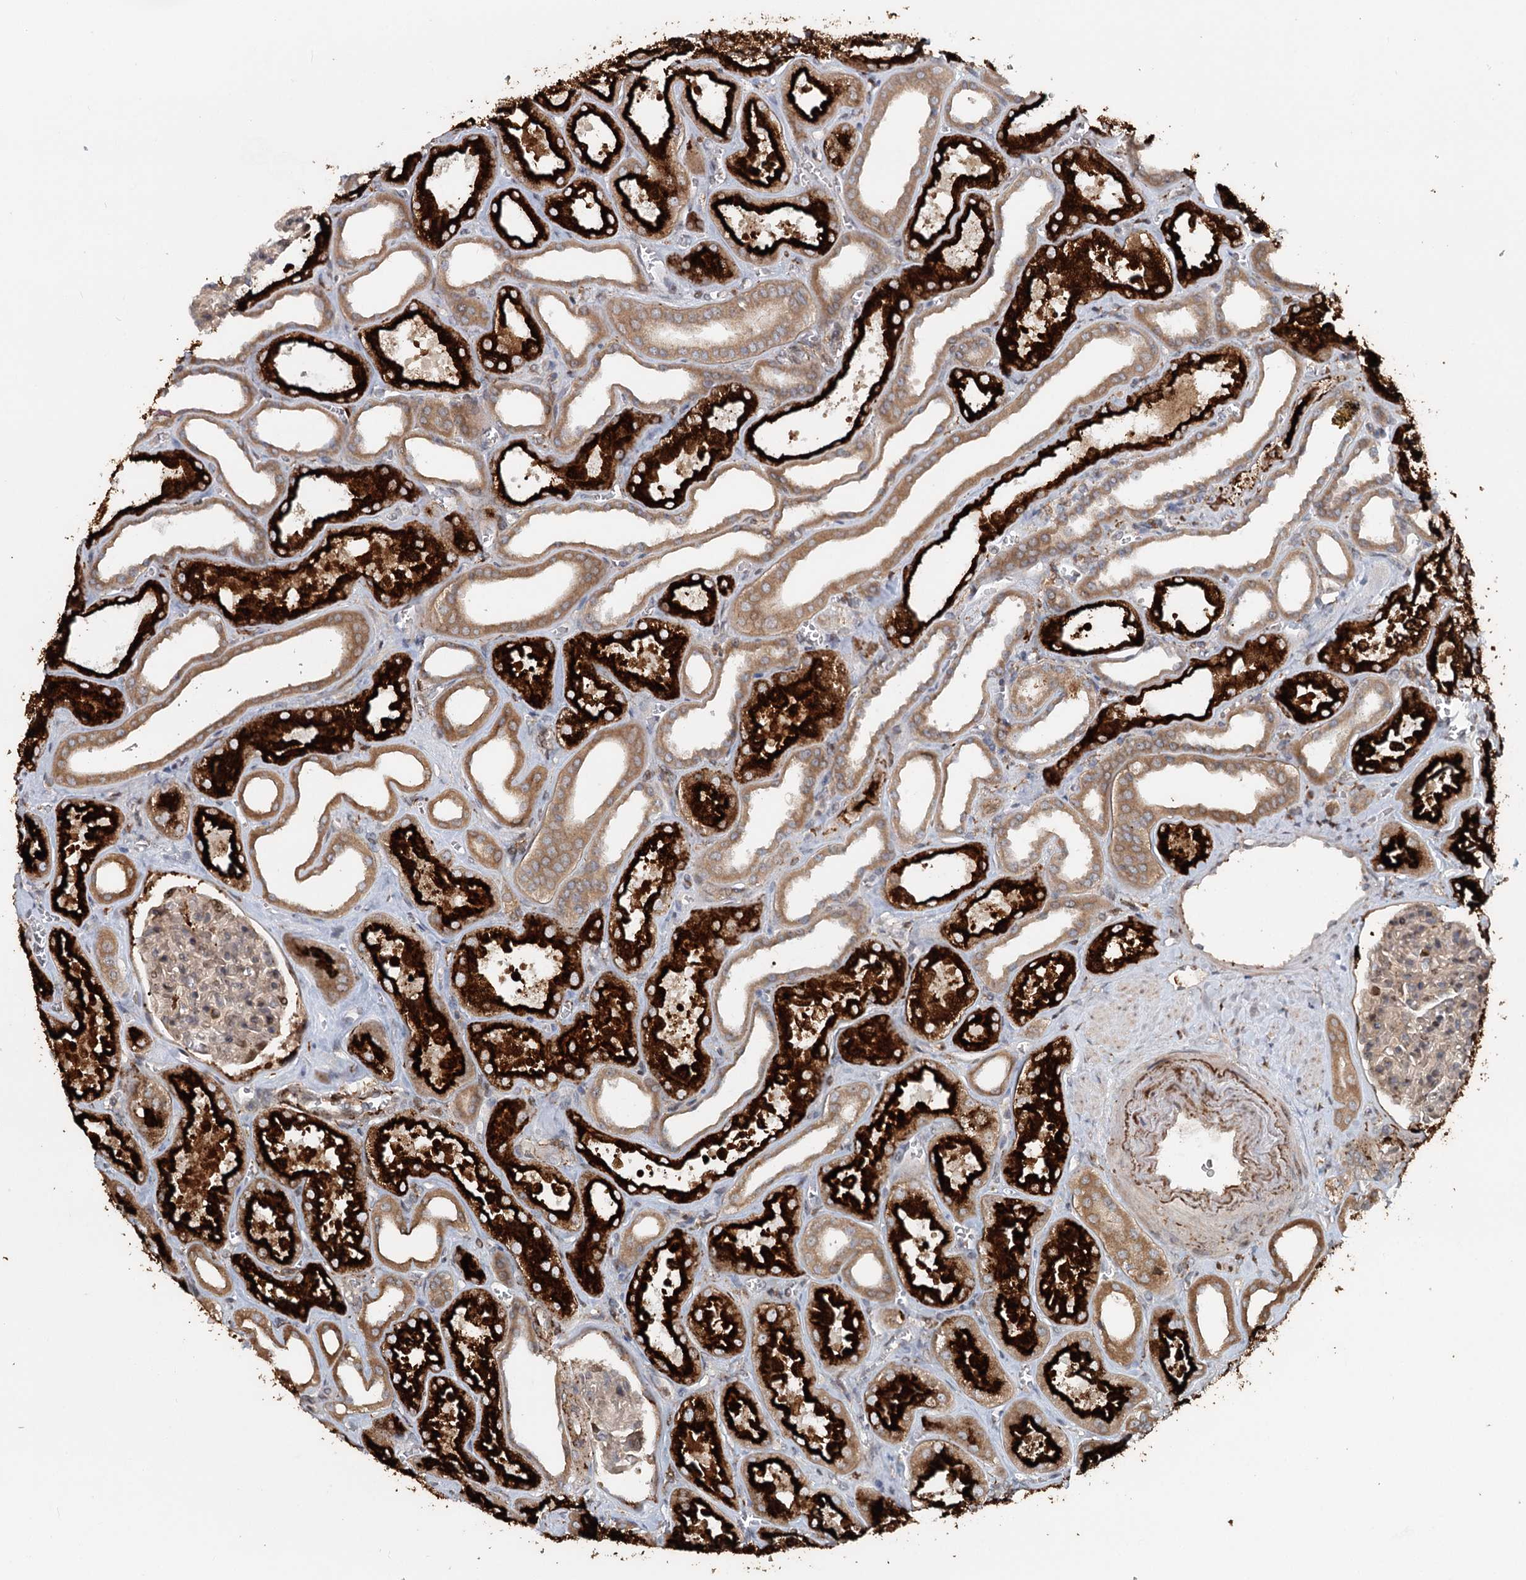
{"staining": {"intensity": "weak", "quantity": "25%-75%", "location": "cytoplasmic/membranous,nuclear"}, "tissue": "kidney", "cell_type": "Cells in glomeruli", "image_type": "normal", "snomed": [{"axis": "morphology", "description": "Normal tissue, NOS"}, {"axis": "morphology", "description": "Adenocarcinoma, NOS"}, {"axis": "topography", "description": "Kidney"}], "caption": "About 25%-75% of cells in glomeruli in benign kidney exhibit weak cytoplasmic/membranous,nuclear protein positivity as visualized by brown immunohistochemical staining.", "gene": "RNF111", "patient": {"sex": "female", "age": 68}}